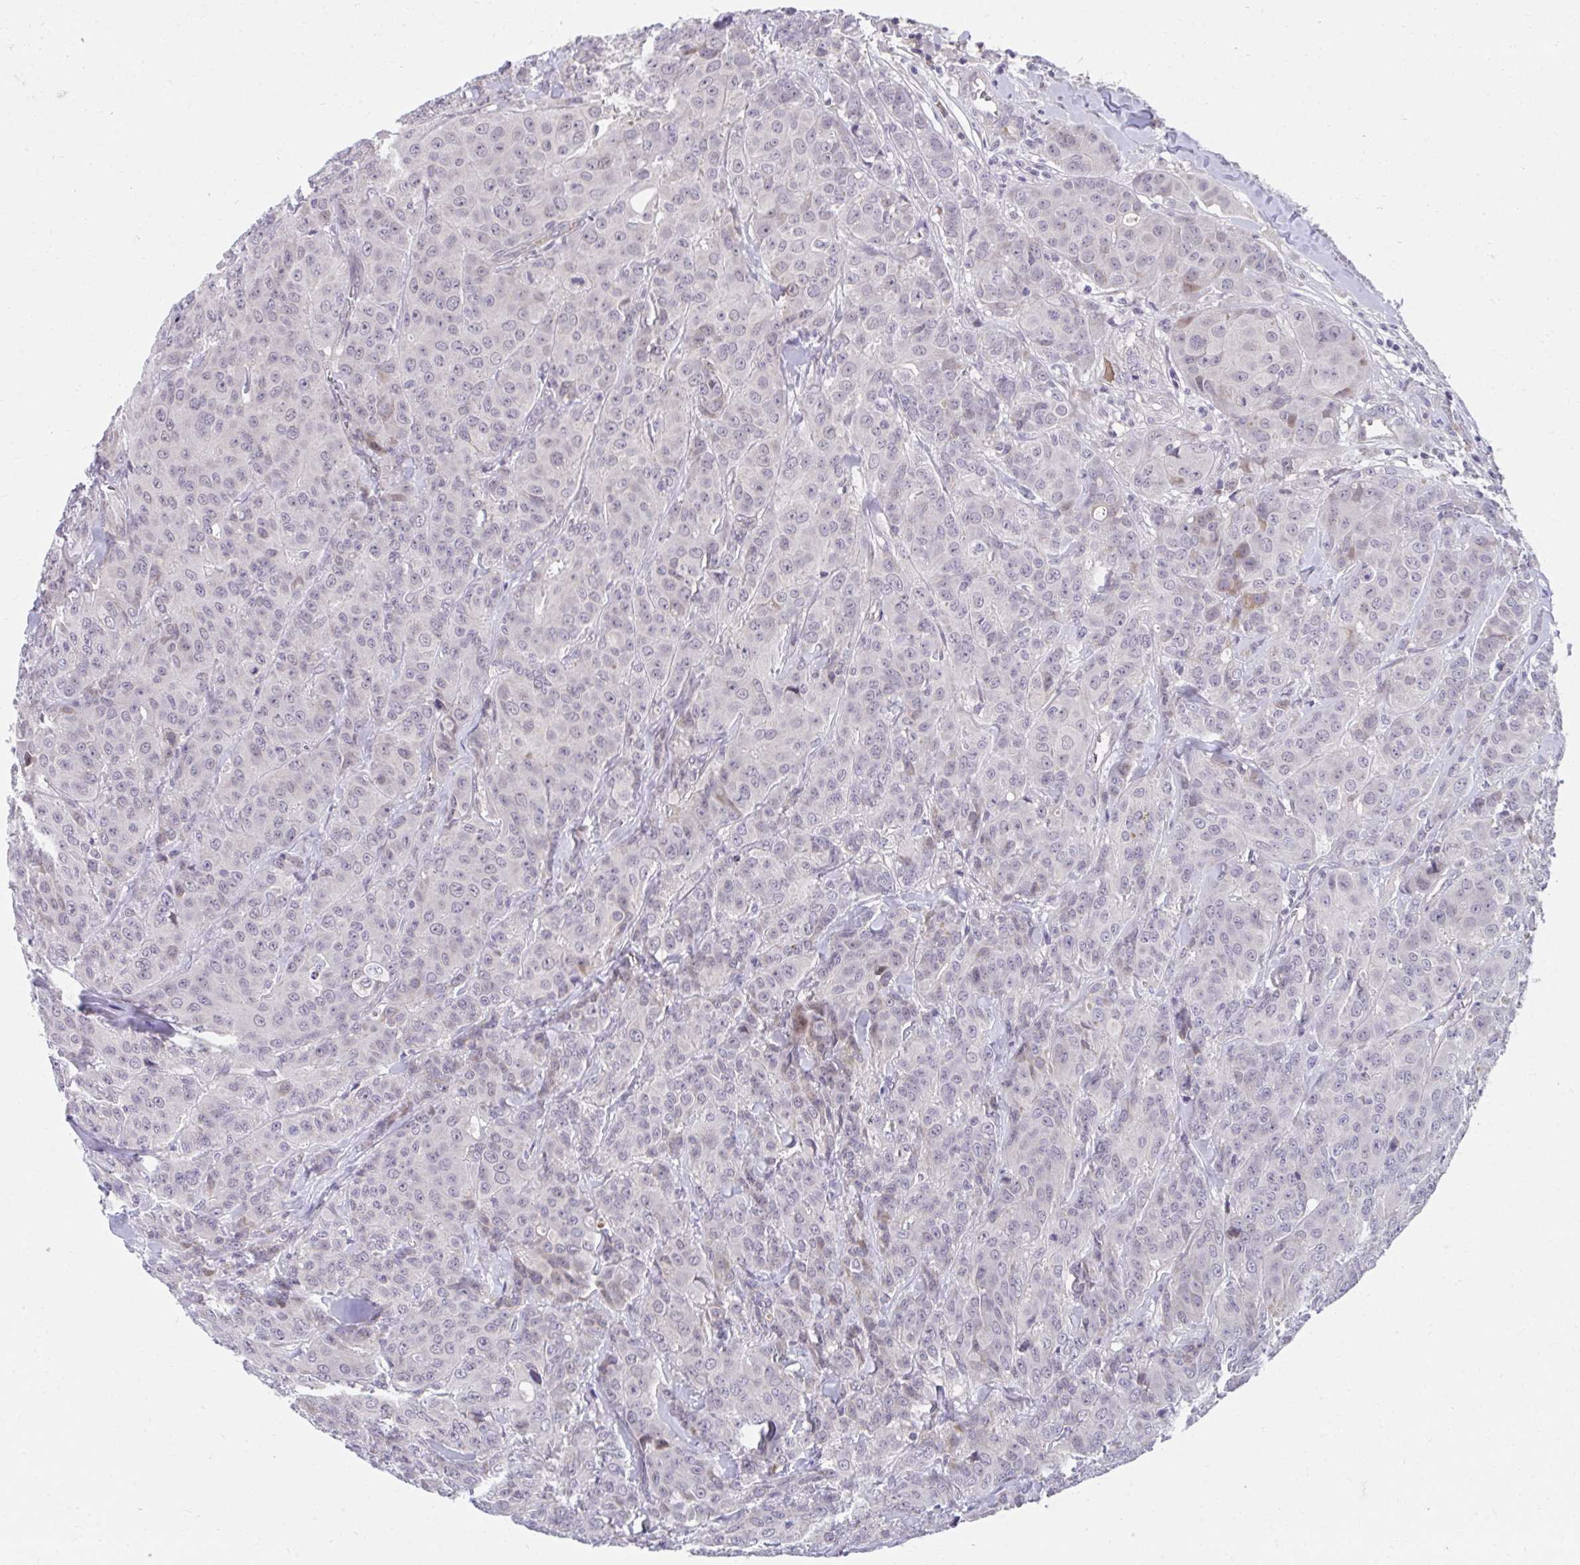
{"staining": {"intensity": "negative", "quantity": "none", "location": "none"}, "tissue": "breast cancer", "cell_type": "Tumor cells", "image_type": "cancer", "snomed": [{"axis": "morphology", "description": "Normal tissue, NOS"}, {"axis": "morphology", "description": "Duct carcinoma"}, {"axis": "topography", "description": "Breast"}], "caption": "Image shows no protein expression in tumor cells of breast cancer (intraductal carcinoma) tissue.", "gene": "SLAMF7", "patient": {"sex": "female", "age": 43}}